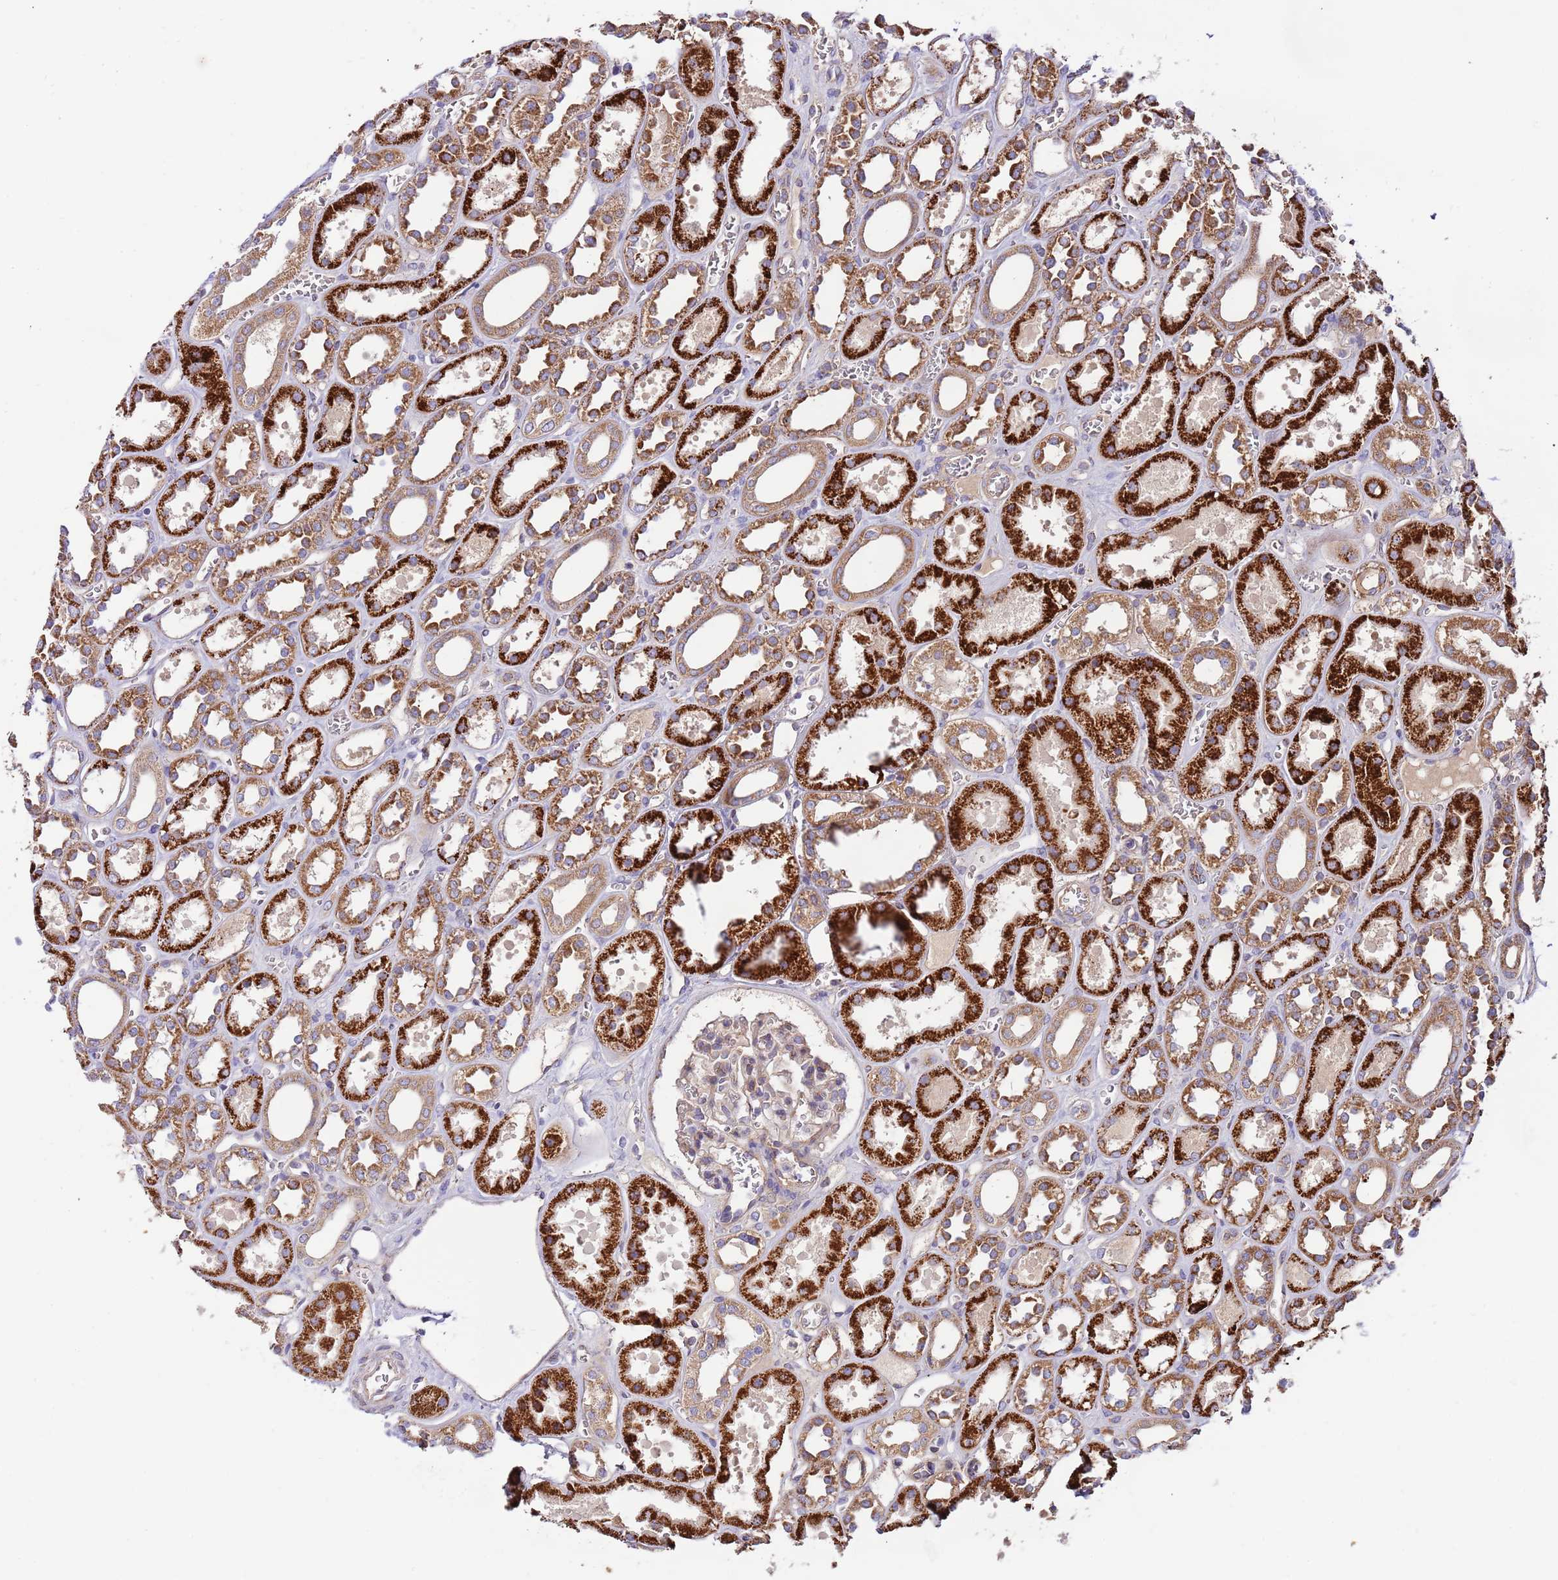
{"staining": {"intensity": "moderate", "quantity": "25%-75%", "location": "cytoplasmic/membranous"}, "tissue": "kidney", "cell_type": "Cells in glomeruli", "image_type": "normal", "snomed": [{"axis": "morphology", "description": "Normal tissue, NOS"}, {"axis": "topography", "description": "Kidney"}], "caption": "High-magnification brightfield microscopy of unremarkable kidney stained with DAB (3,3'-diaminobenzidine) (brown) and counterstained with hematoxylin (blue). cells in glomeruli exhibit moderate cytoplasmic/membranous staining is seen in about25%-75% of cells.", "gene": "DOCK6", "patient": {"sex": "female", "age": 41}}